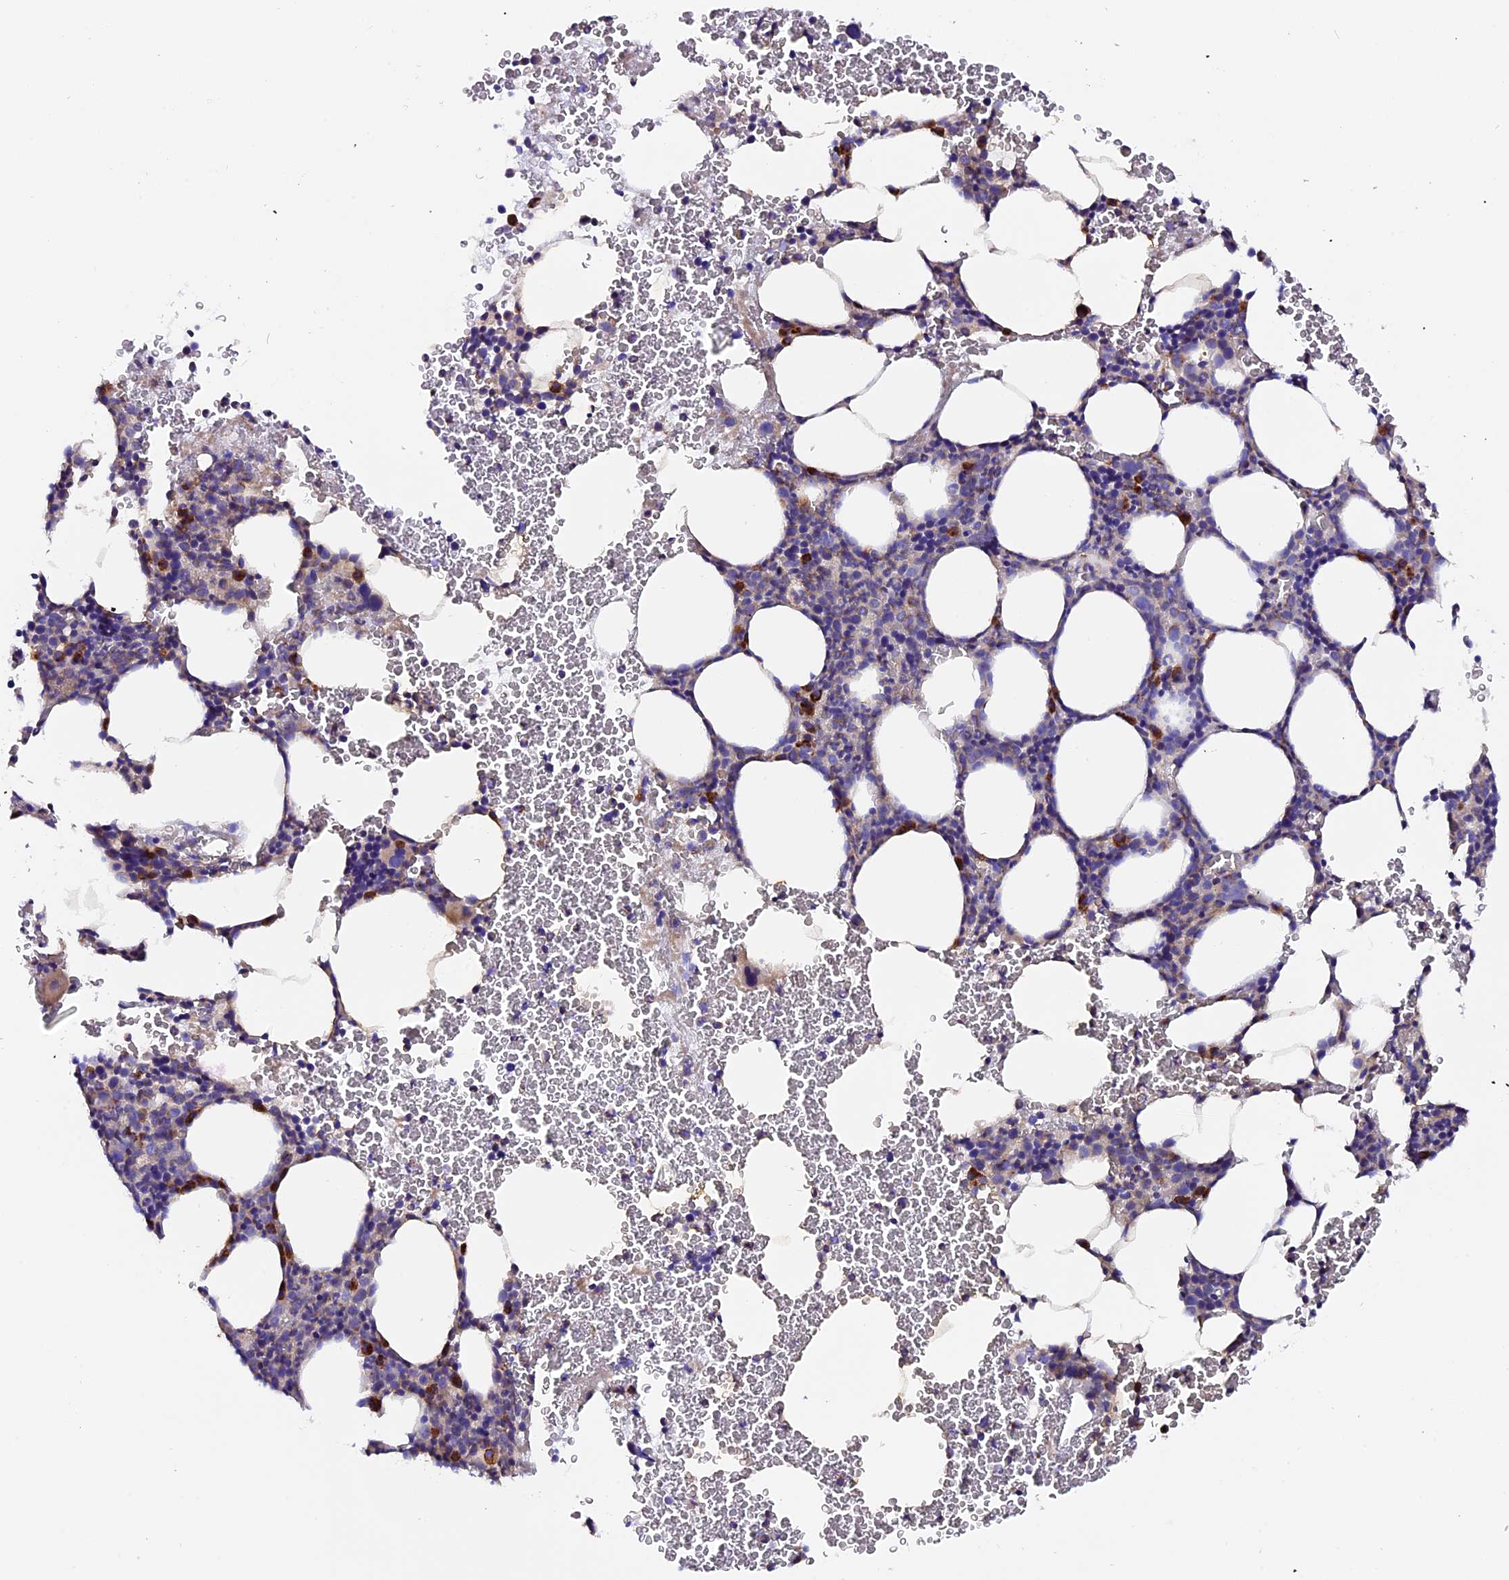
{"staining": {"intensity": "strong", "quantity": "<25%", "location": "cytoplasmic/membranous"}, "tissue": "bone marrow", "cell_type": "Hematopoietic cells", "image_type": "normal", "snomed": [{"axis": "morphology", "description": "Normal tissue, NOS"}, {"axis": "morphology", "description": "Inflammation, NOS"}, {"axis": "topography", "description": "Bone marrow"}], "caption": "The immunohistochemical stain highlights strong cytoplasmic/membranous positivity in hematopoietic cells of benign bone marrow. The protein of interest is stained brown, and the nuclei are stained in blue (DAB (3,3'-diaminobenzidine) IHC with brightfield microscopy, high magnification).", "gene": "COMTD1", "patient": {"sex": "female", "age": 78}}